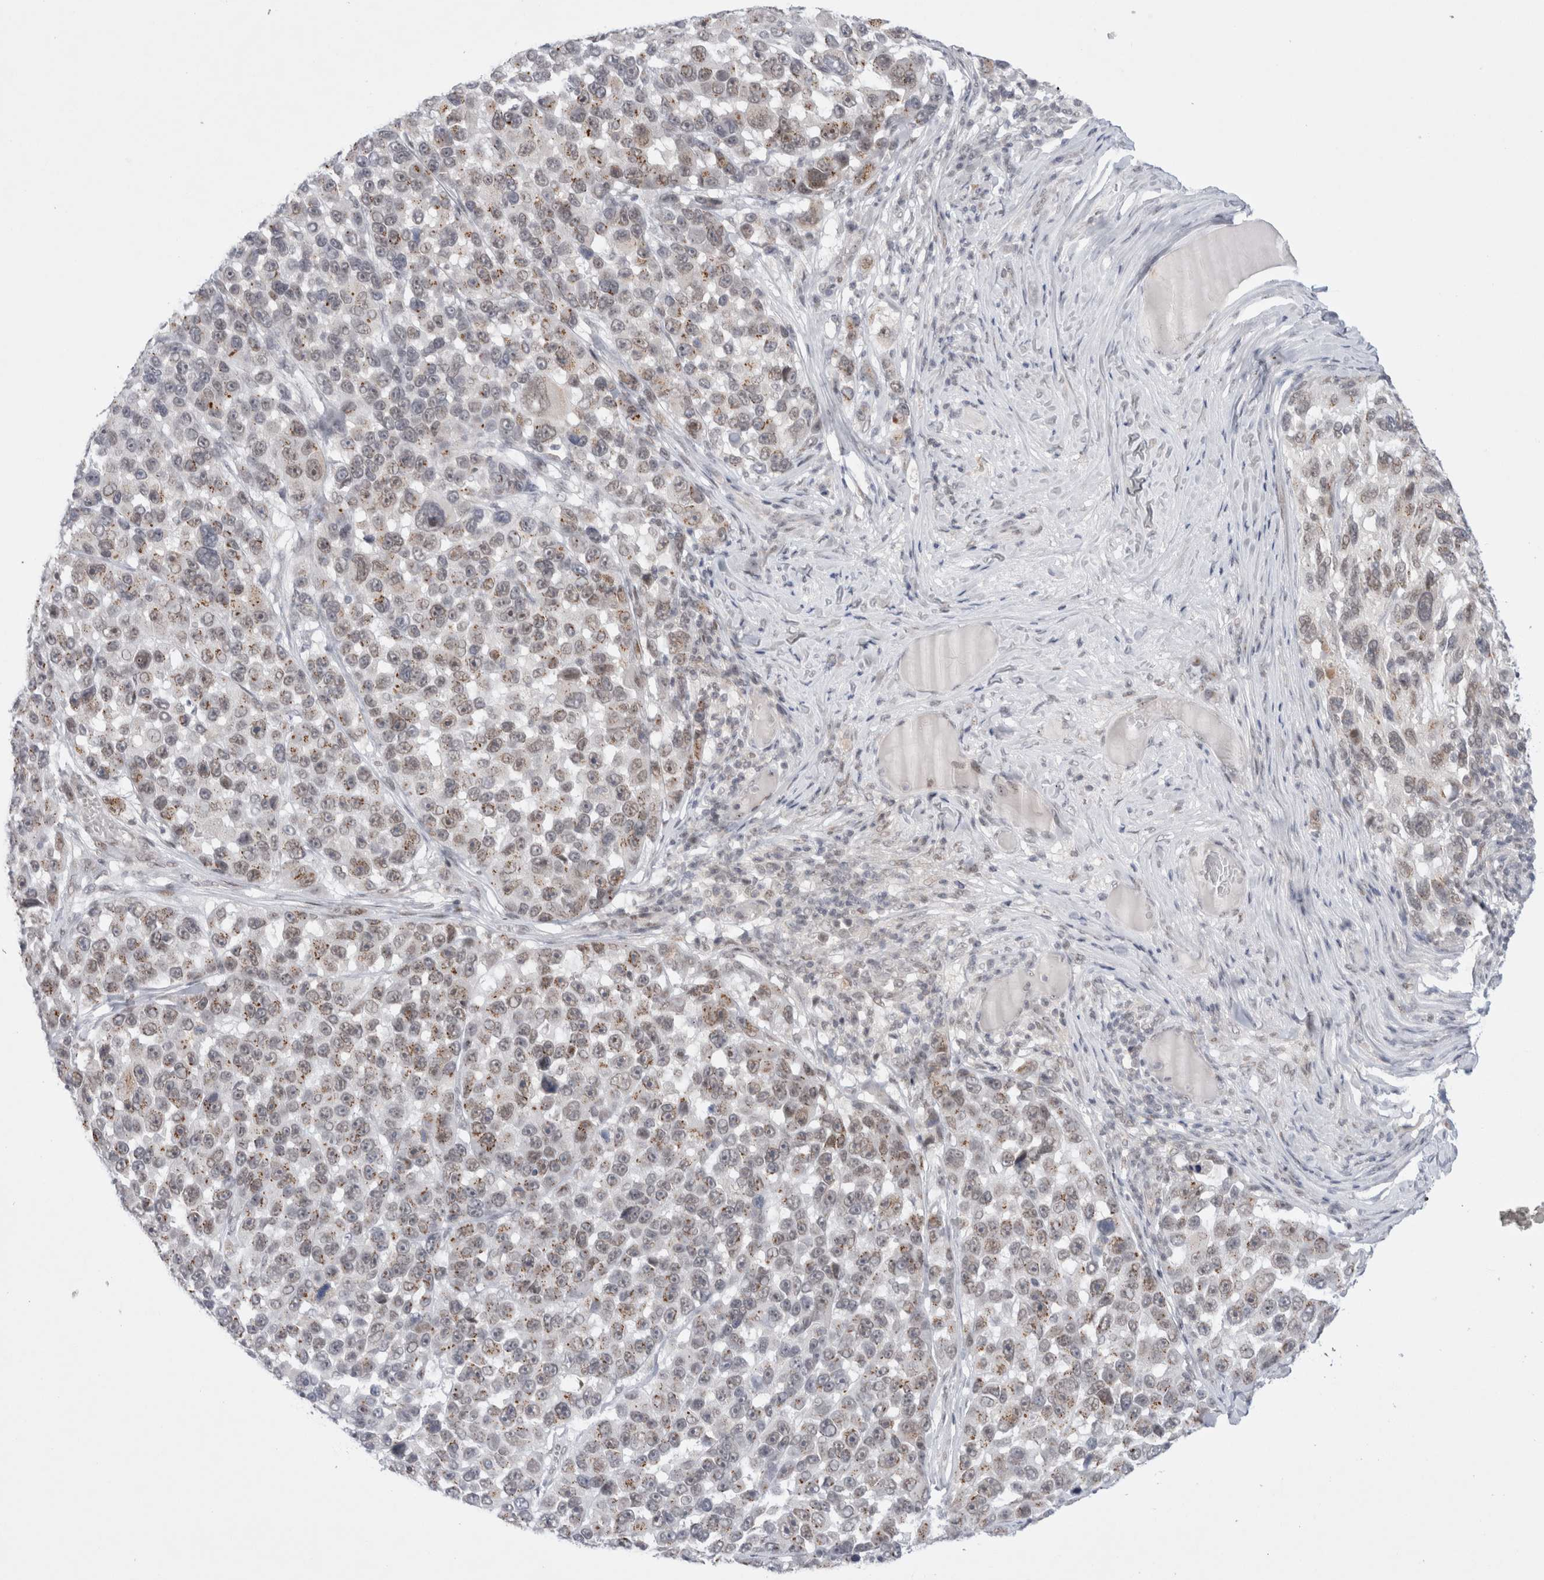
{"staining": {"intensity": "strong", "quantity": "25%-75%", "location": "nuclear"}, "tissue": "melanoma", "cell_type": "Tumor cells", "image_type": "cancer", "snomed": [{"axis": "morphology", "description": "Malignant melanoma, NOS"}, {"axis": "topography", "description": "Skin"}], "caption": "Protein staining reveals strong nuclear expression in approximately 25%-75% of tumor cells in malignant melanoma.", "gene": "CERS5", "patient": {"sex": "male", "age": 53}}